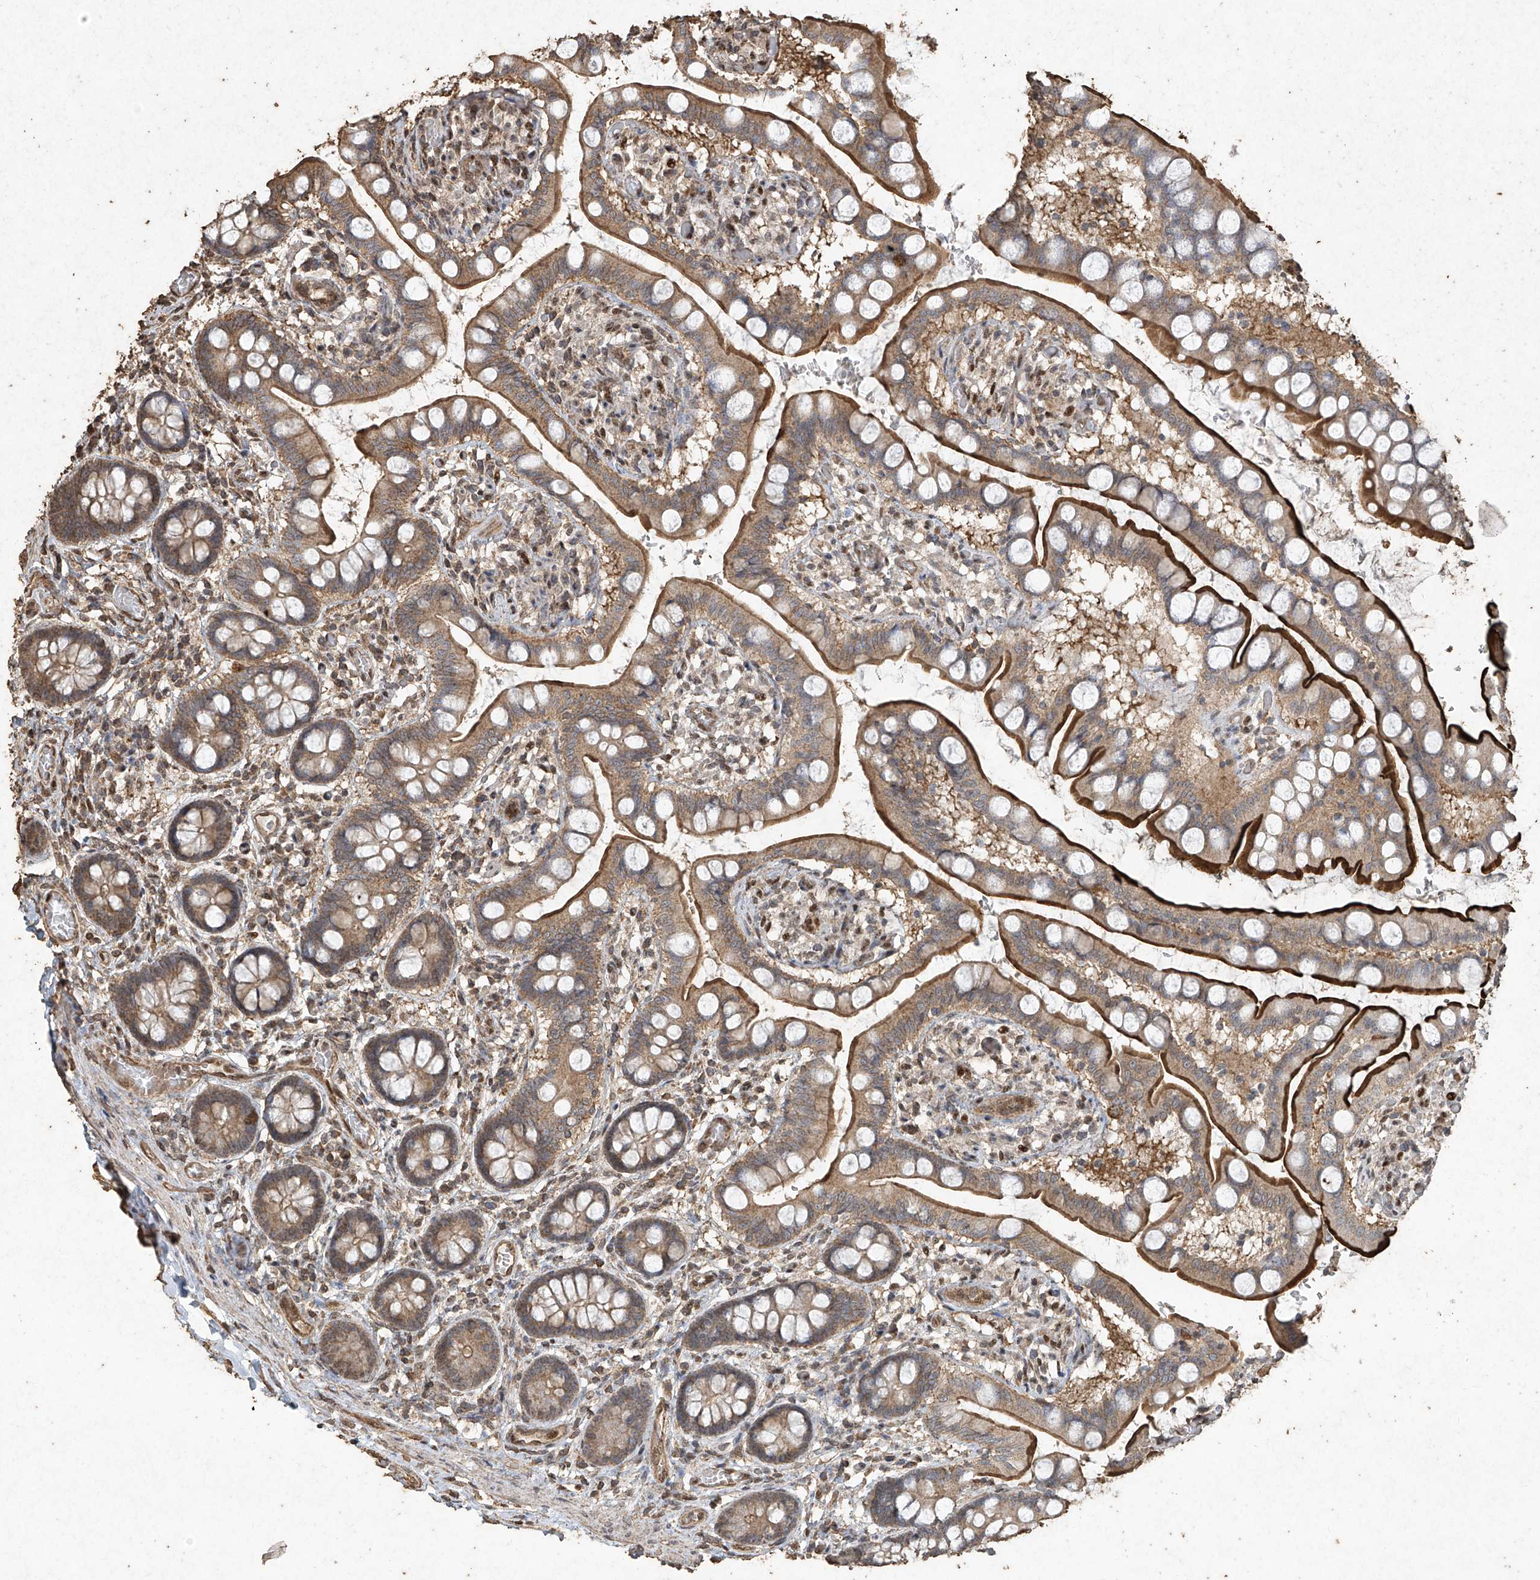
{"staining": {"intensity": "strong", "quantity": "25%-75%", "location": "cytoplasmic/membranous"}, "tissue": "small intestine", "cell_type": "Glandular cells", "image_type": "normal", "snomed": [{"axis": "morphology", "description": "Normal tissue, NOS"}, {"axis": "topography", "description": "Small intestine"}], "caption": "Immunohistochemistry (IHC) staining of unremarkable small intestine, which shows high levels of strong cytoplasmic/membranous staining in about 25%-75% of glandular cells indicating strong cytoplasmic/membranous protein positivity. The staining was performed using DAB (3,3'-diaminobenzidine) (brown) for protein detection and nuclei were counterstained in hematoxylin (blue).", "gene": "ERBB3", "patient": {"sex": "male", "age": 52}}